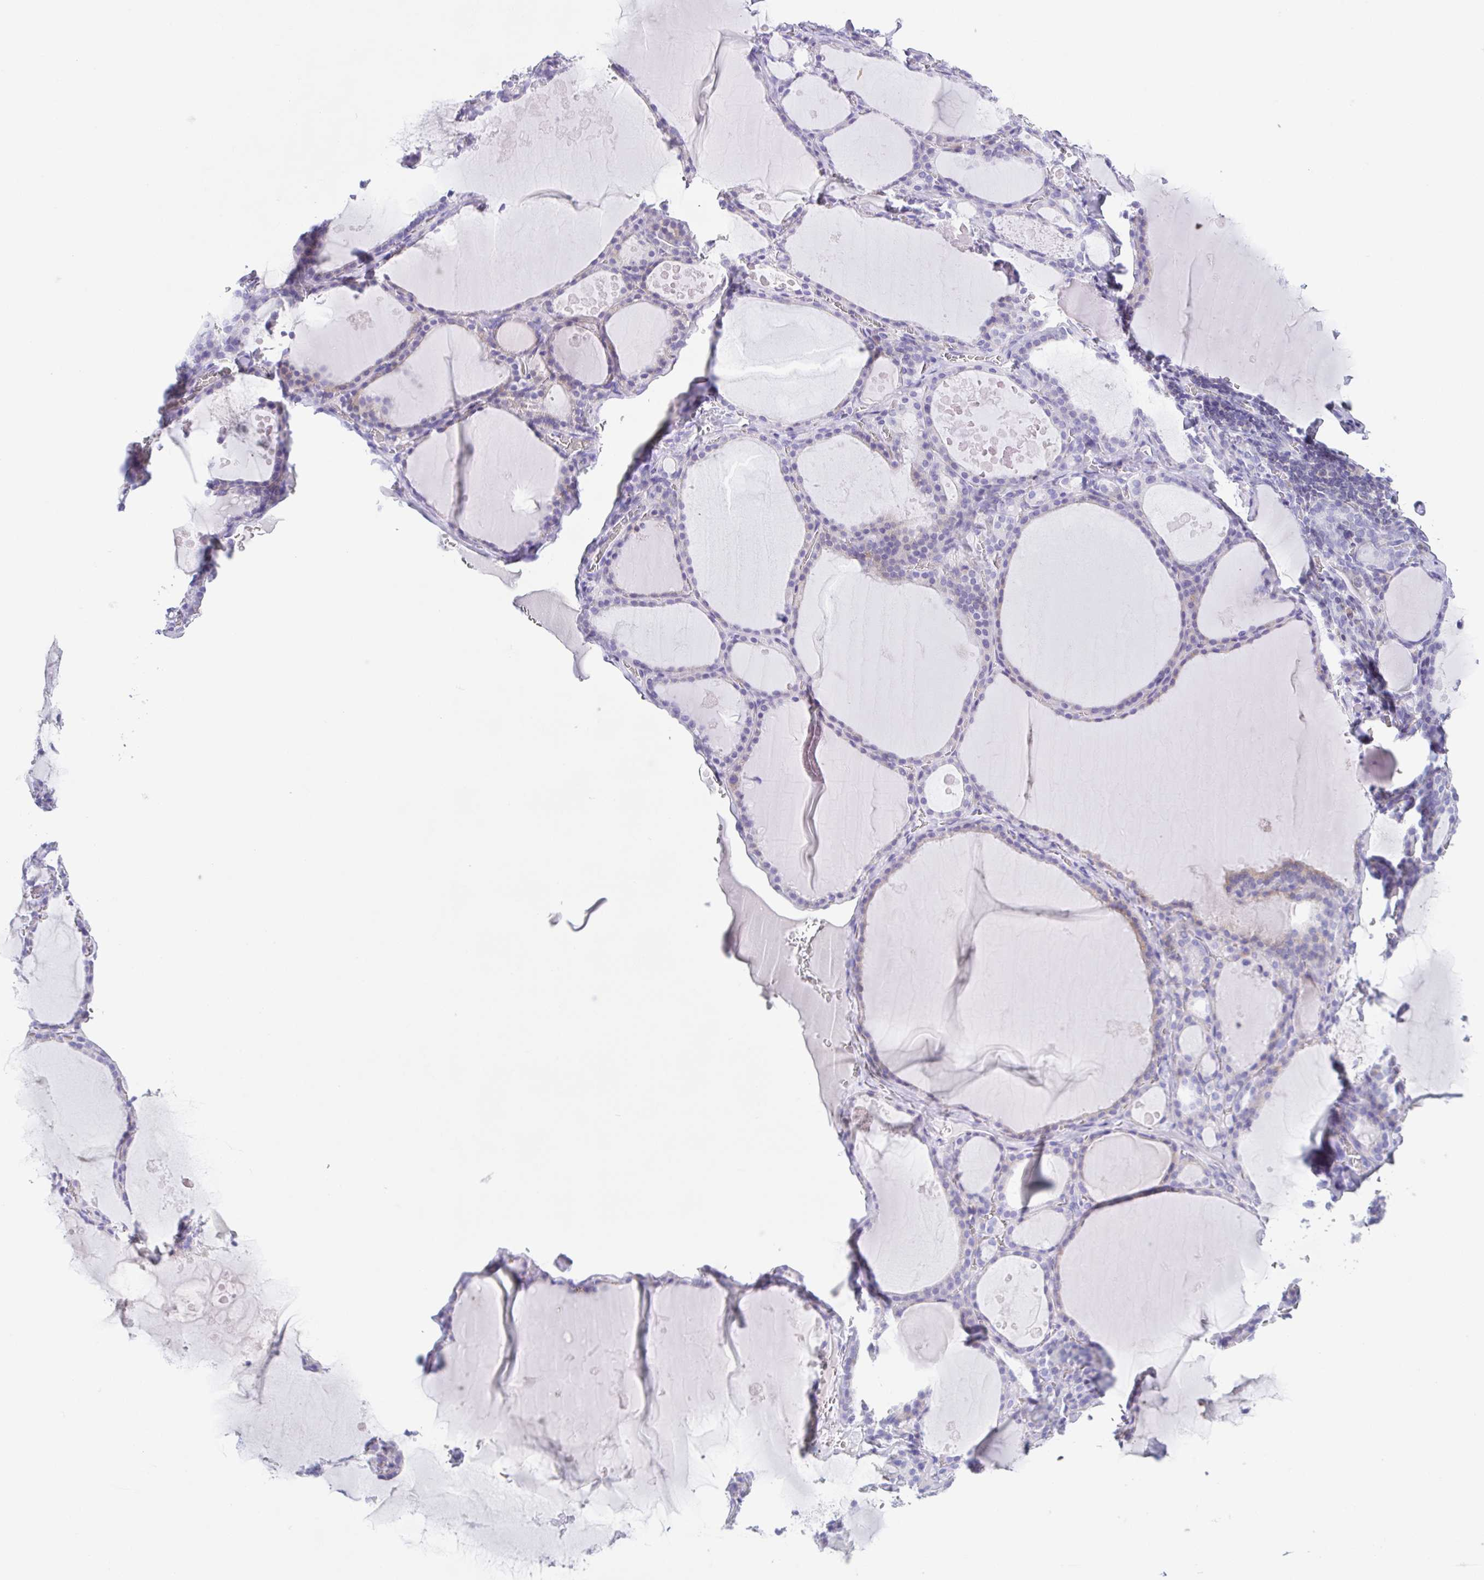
{"staining": {"intensity": "negative", "quantity": "none", "location": "none"}, "tissue": "thyroid gland", "cell_type": "Glandular cells", "image_type": "normal", "snomed": [{"axis": "morphology", "description": "Normal tissue, NOS"}, {"axis": "topography", "description": "Thyroid gland"}], "caption": "Protein analysis of normal thyroid gland exhibits no significant staining in glandular cells.", "gene": "ARPP21", "patient": {"sex": "male", "age": 56}}